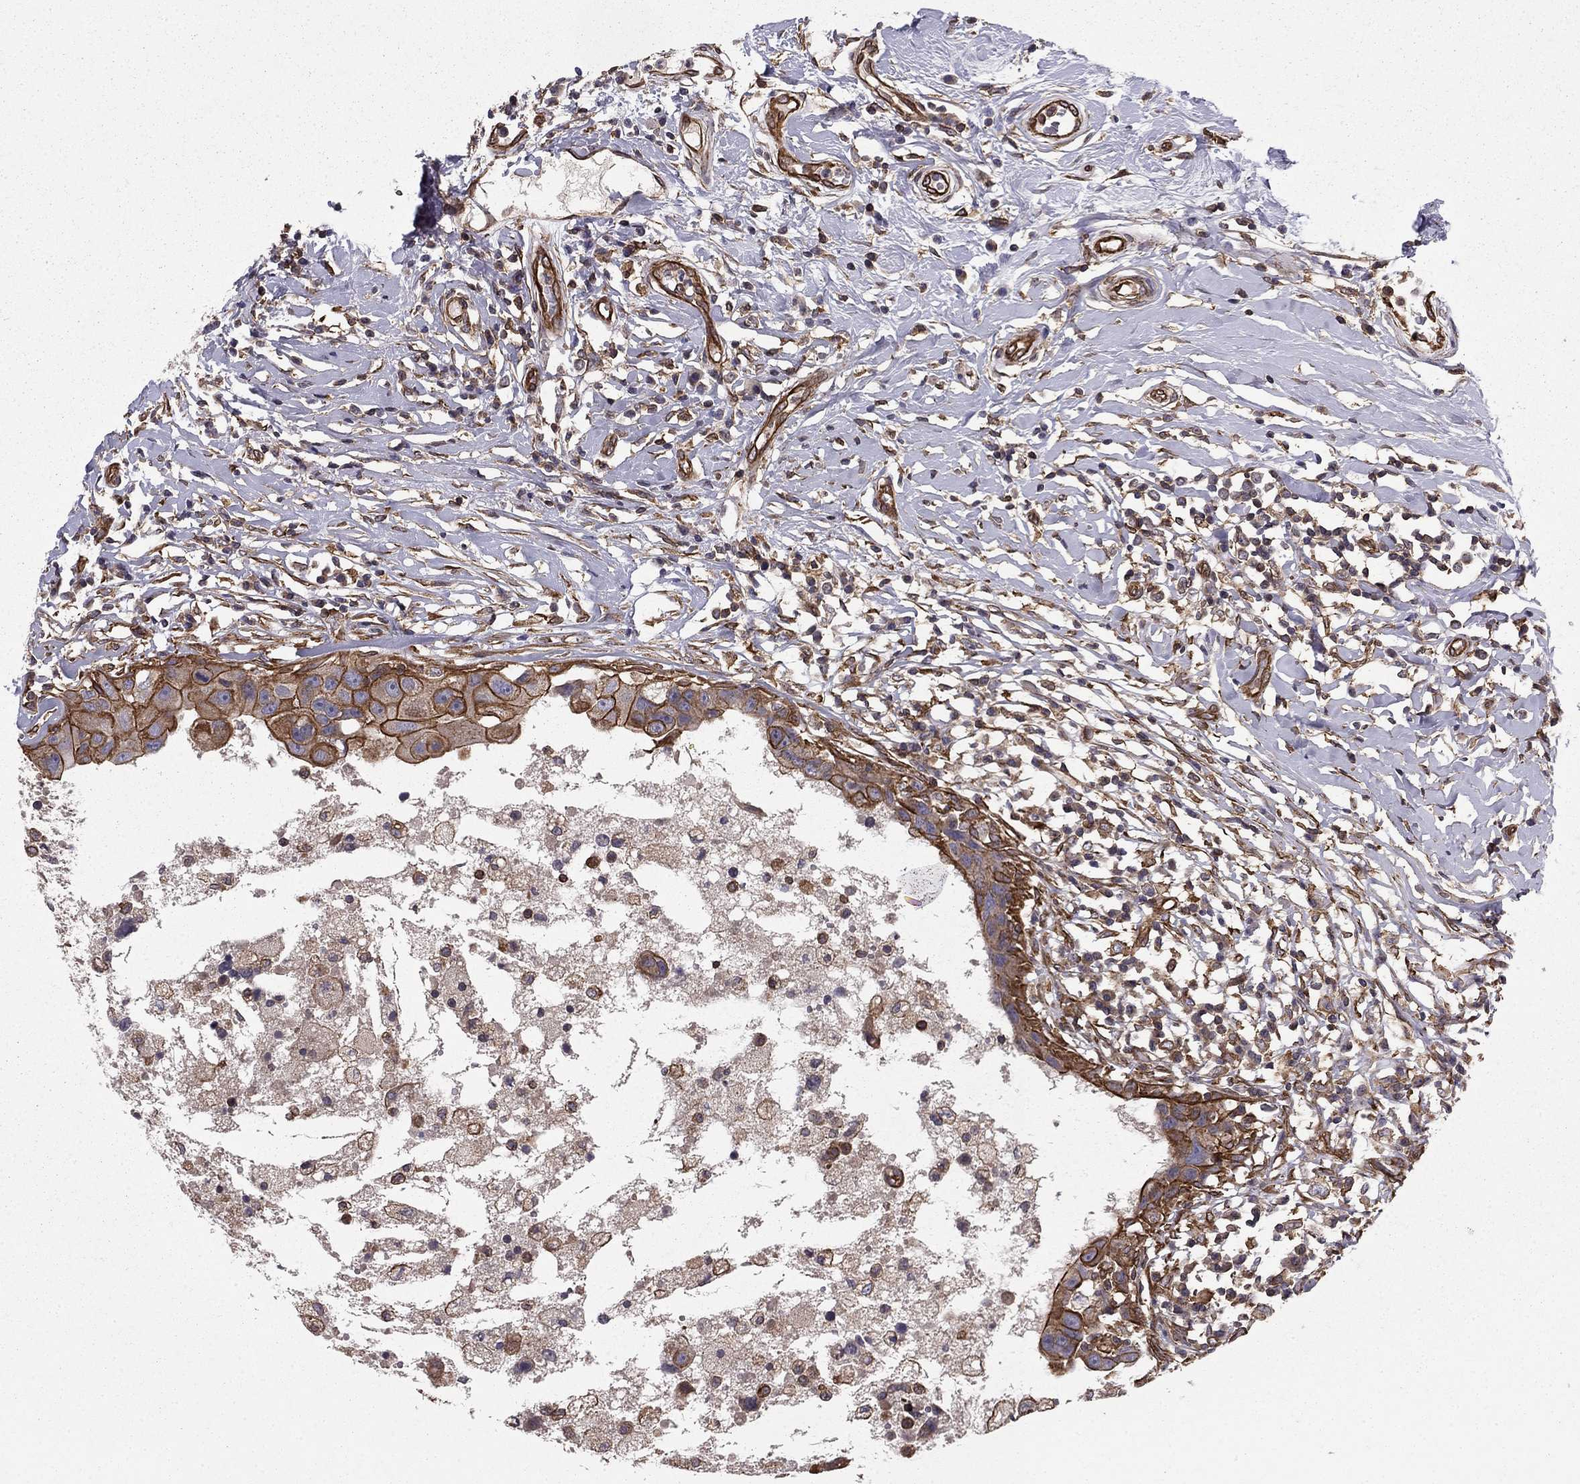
{"staining": {"intensity": "moderate", "quantity": ">75%", "location": "cytoplasmic/membranous"}, "tissue": "breast cancer", "cell_type": "Tumor cells", "image_type": "cancer", "snomed": [{"axis": "morphology", "description": "Duct carcinoma"}, {"axis": "topography", "description": "Breast"}], "caption": "Immunohistochemical staining of human intraductal carcinoma (breast) shows medium levels of moderate cytoplasmic/membranous protein staining in about >75% of tumor cells.", "gene": "SHMT1", "patient": {"sex": "female", "age": 27}}